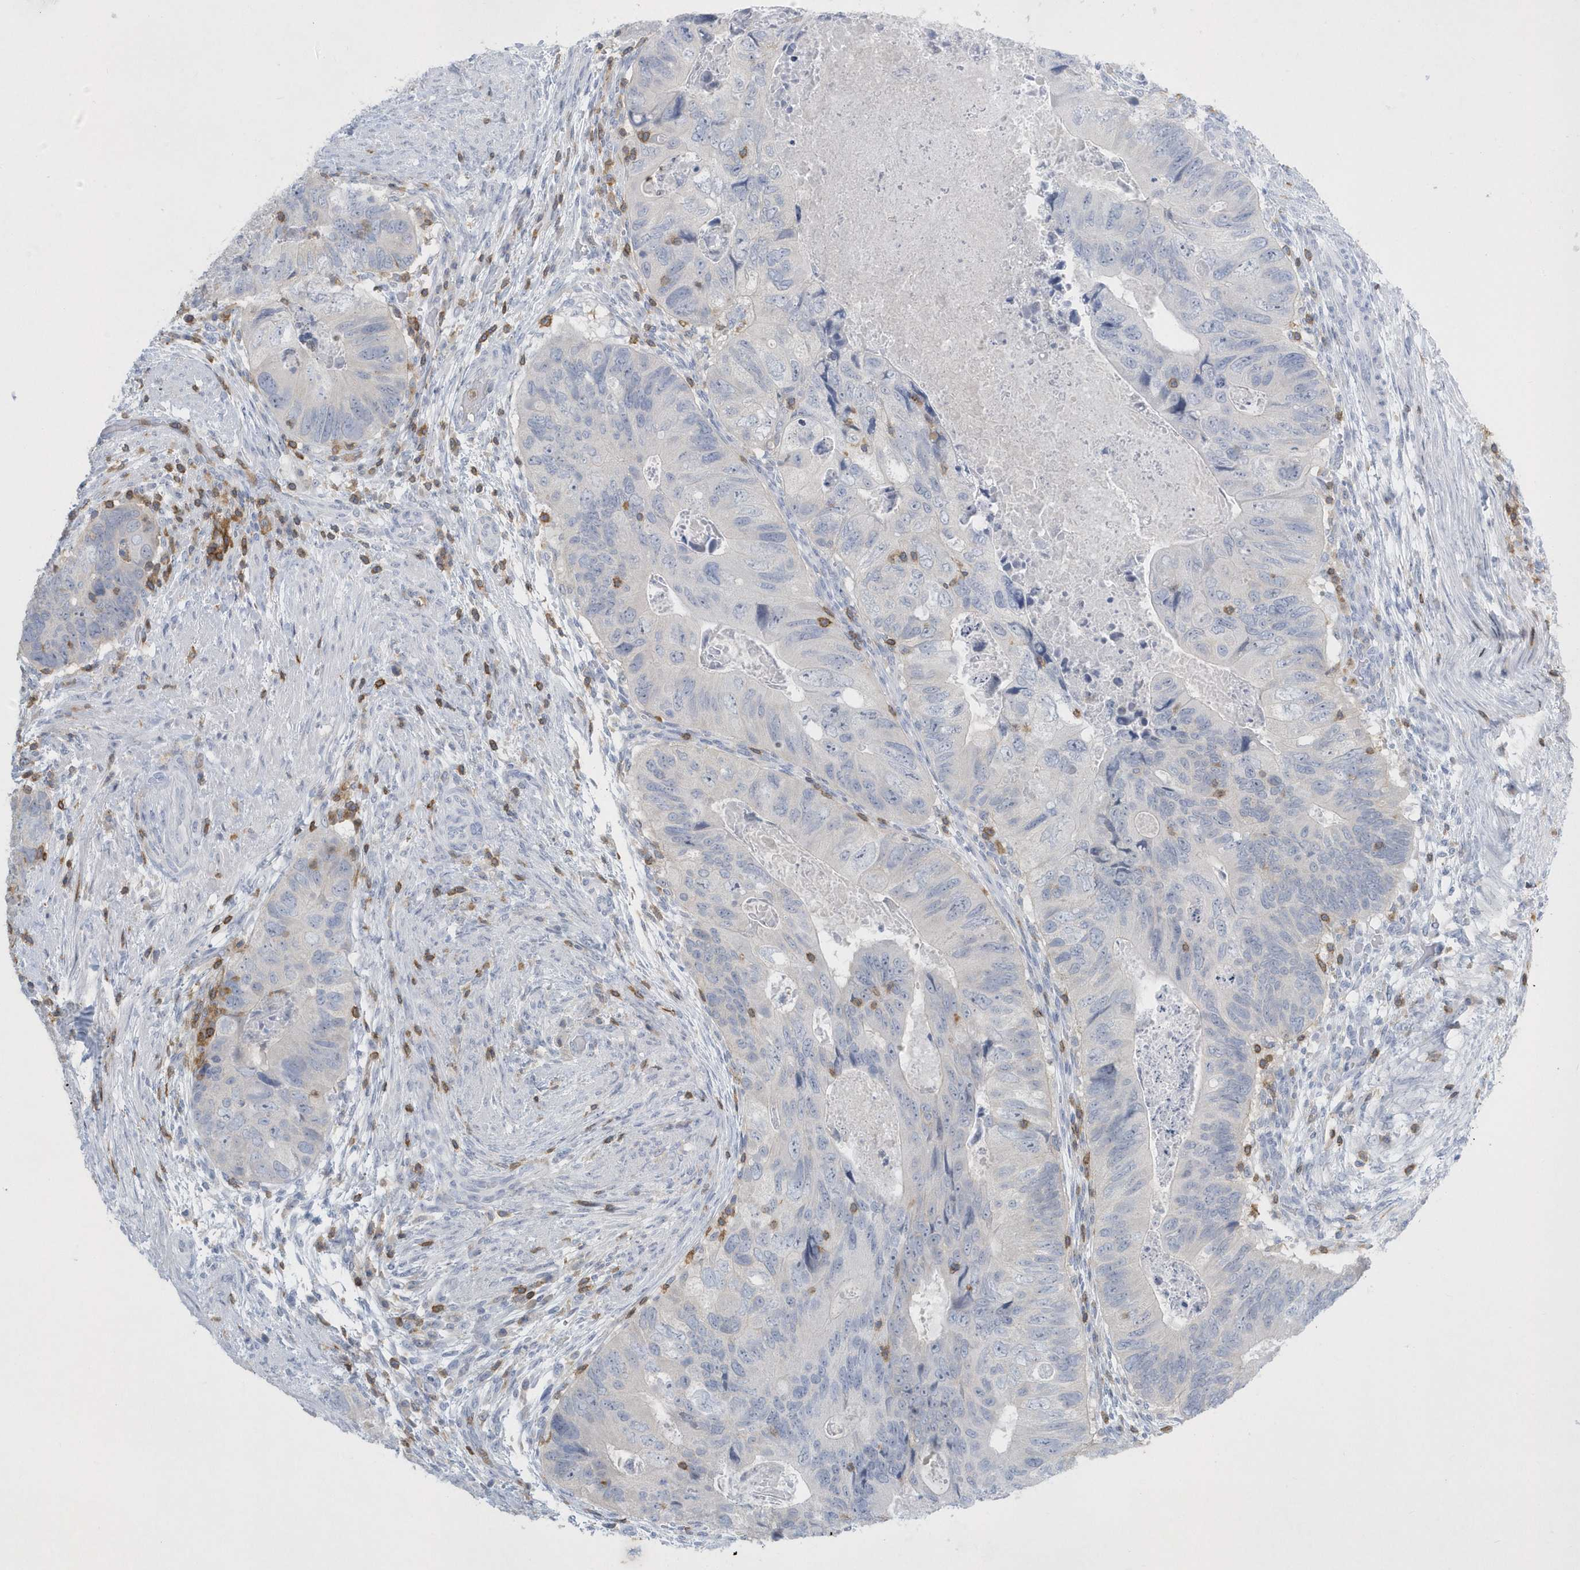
{"staining": {"intensity": "negative", "quantity": "none", "location": "none"}, "tissue": "colorectal cancer", "cell_type": "Tumor cells", "image_type": "cancer", "snomed": [{"axis": "morphology", "description": "Adenocarcinoma, NOS"}, {"axis": "topography", "description": "Rectum"}], "caption": "Protein analysis of colorectal cancer (adenocarcinoma) shows no significant expression in tumor cells.", "gene": "PSD4", "patient": {"sex": "male", "age": 63}}